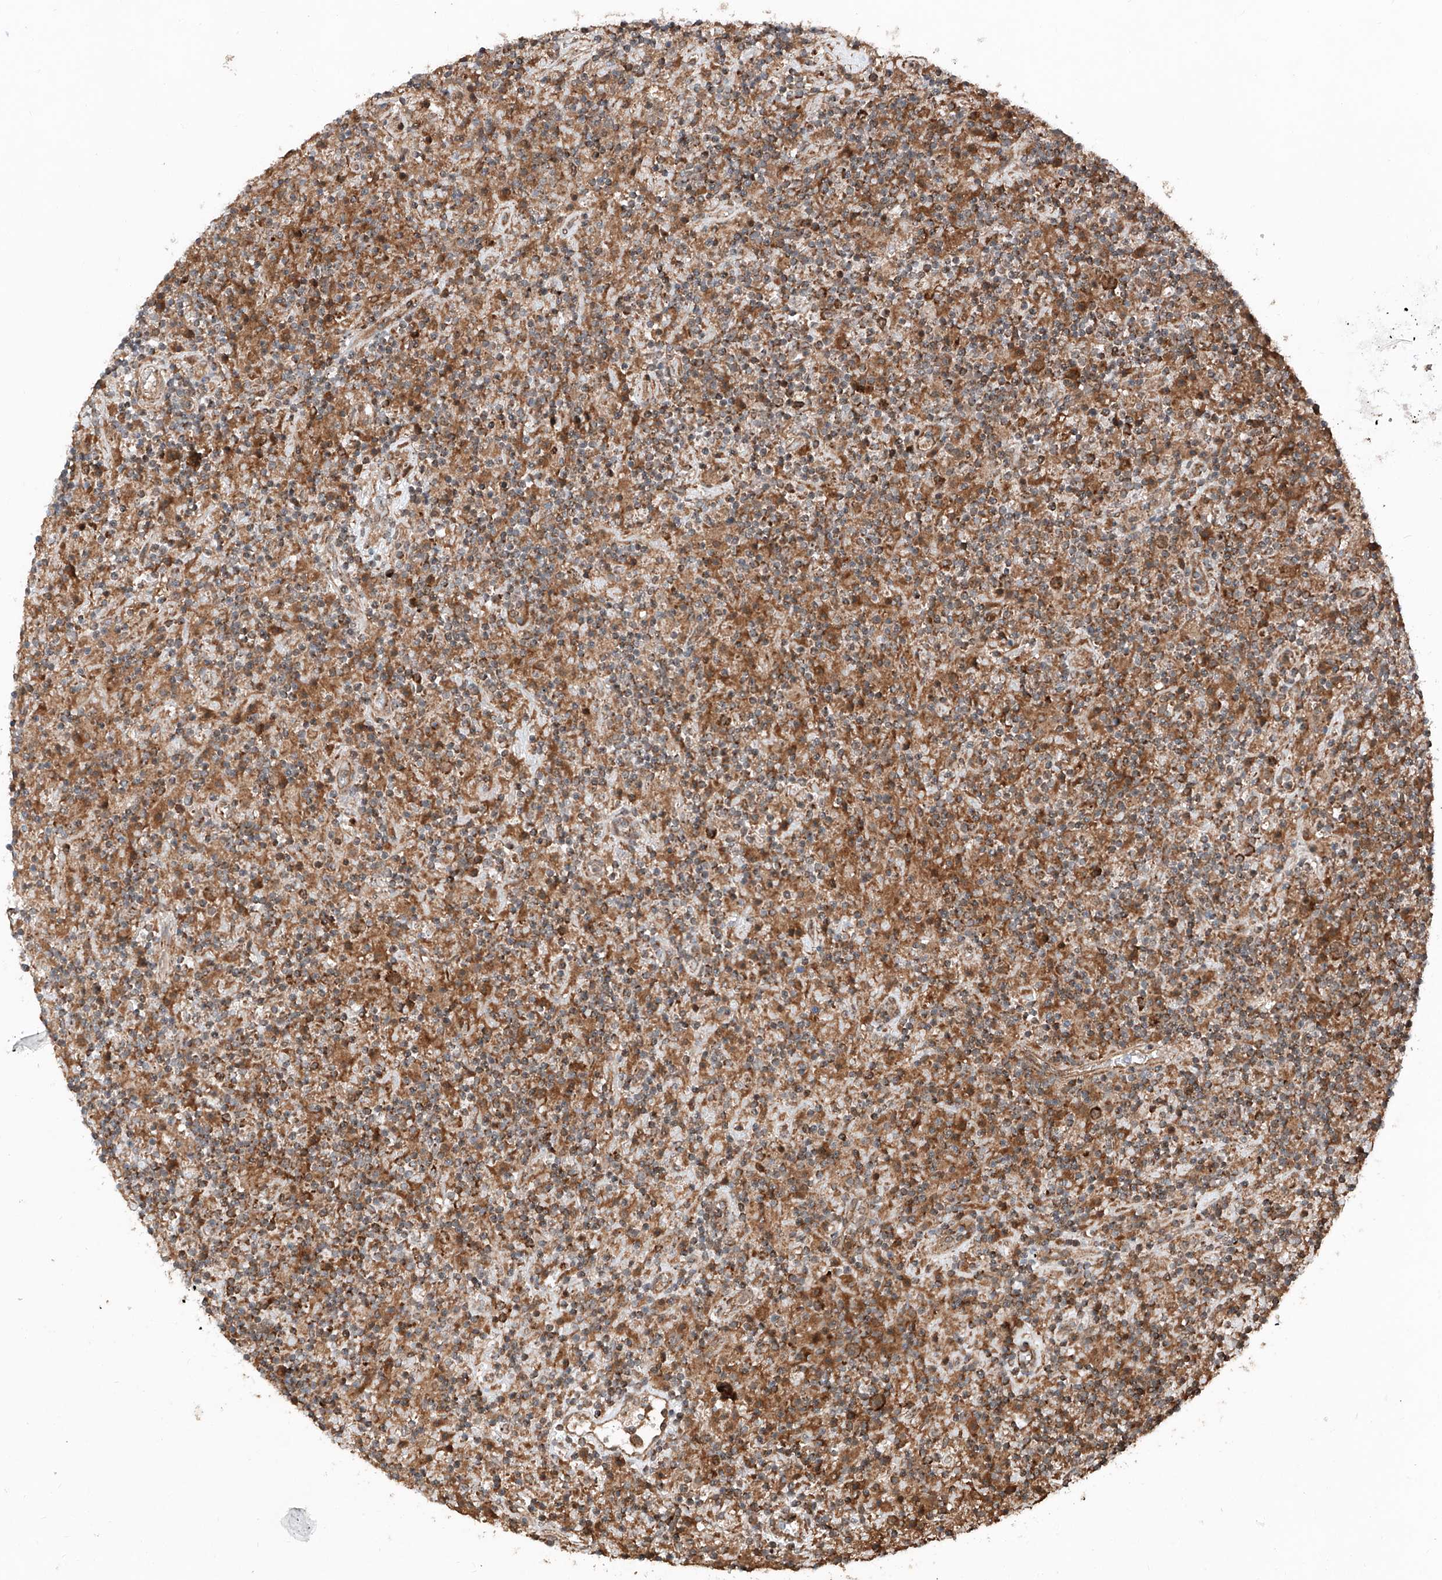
{"staining": {"intensity": "weak", "quantity": ">75%", "location": "cytoplasmic/membranous"}, "tissue": "lymphoma", "cell_type": "Tumor cells", "image_type": "cancer", "snomed": [{"axis": "morphology", "description": "Hodgkin's disease, NOS"}, {"axis": "topography", "description": "Lymph node"}], "caption": "This photomicrograph reveals IHC staining of lymphoma, with low weak cytoplasmic/membranous staining in approximately >75% of tumor cells.", "gene": "ZSCAN29", "patient": {"sex": "male", "age": 70}}